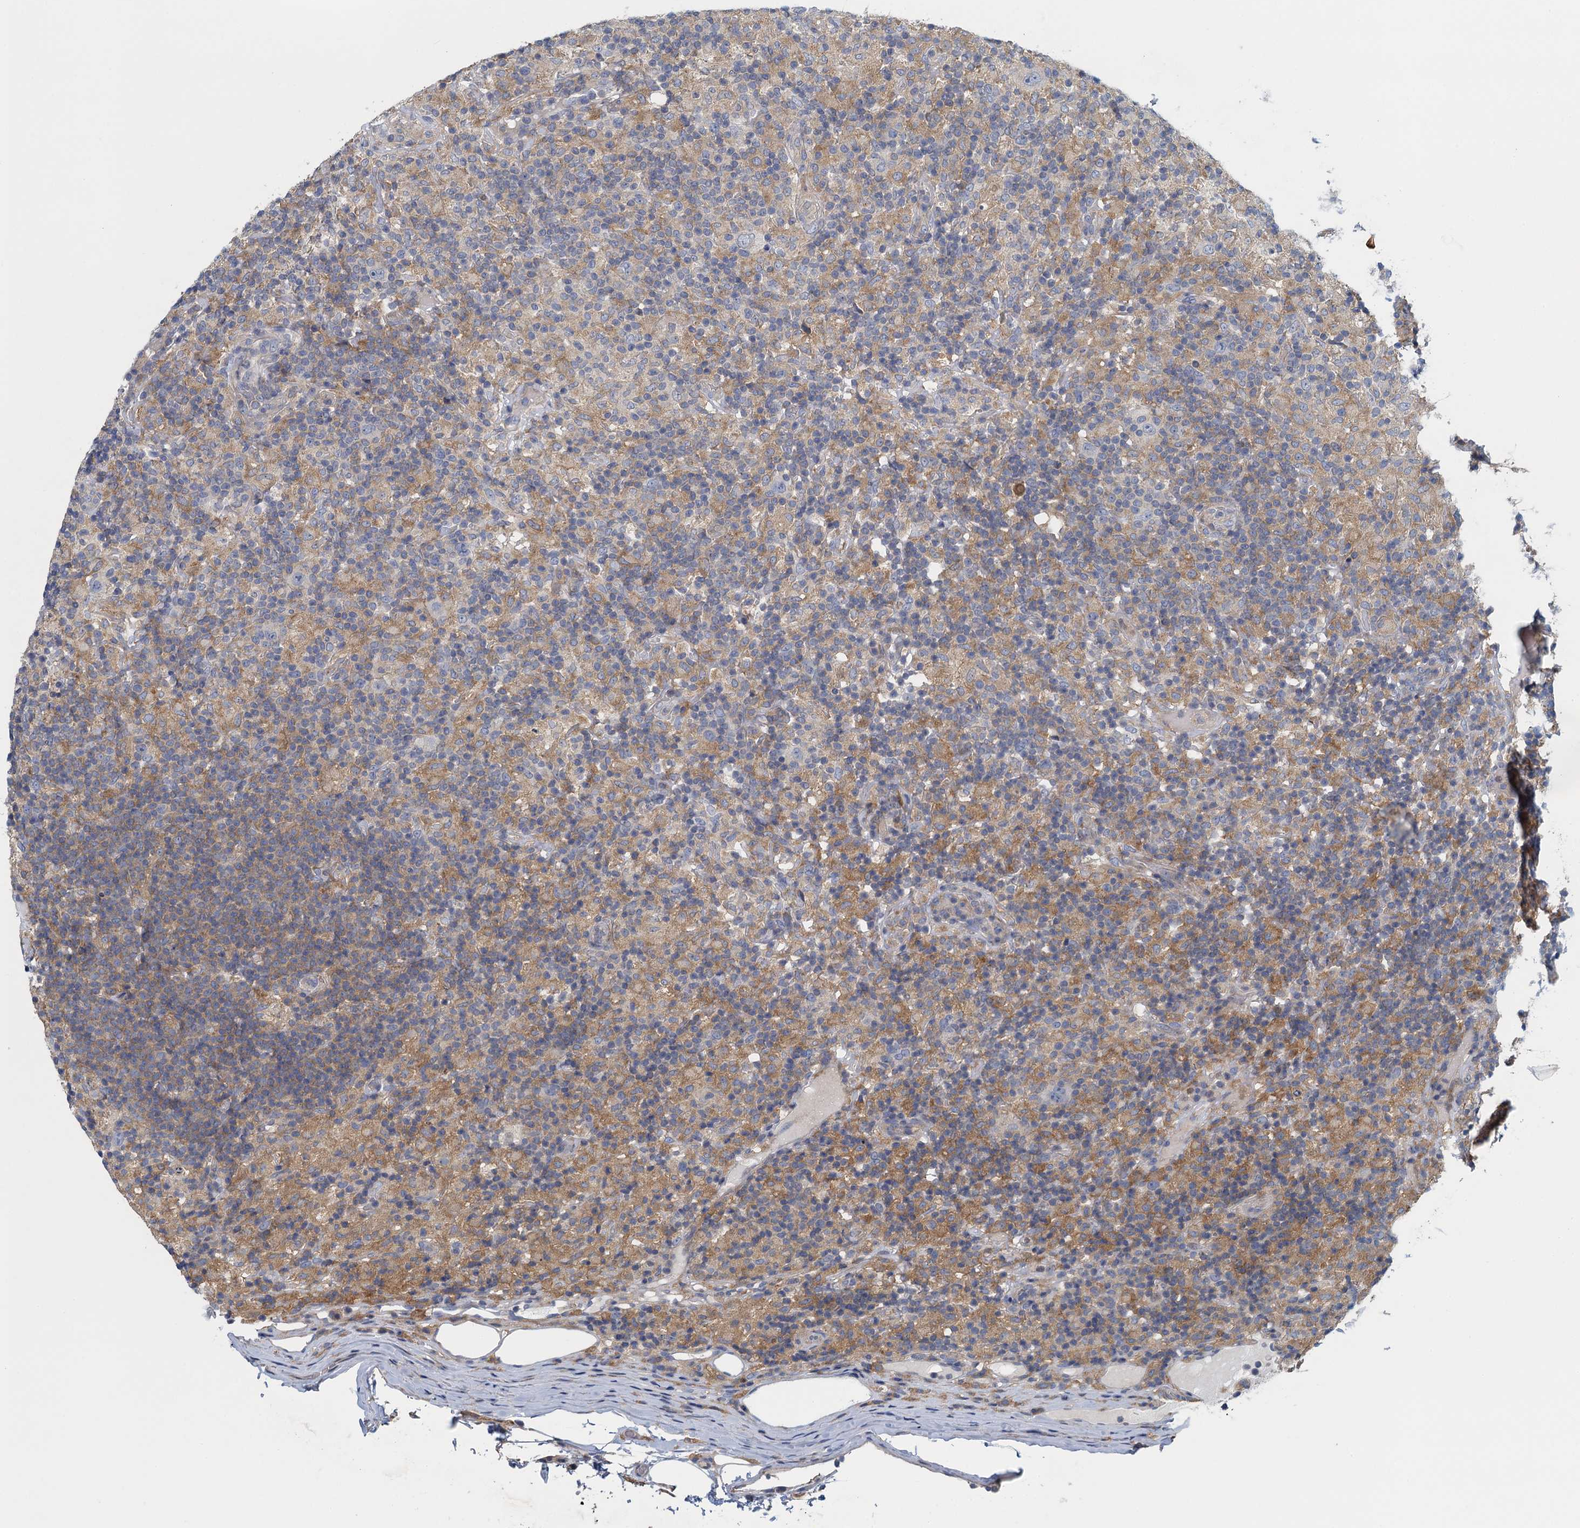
{"staining": {"intensity": "negative", "quantity": "none", "location": "none"}, "tissue": "lymphoma", "cell_type": "Tumor cells", "image_type": "cancer", "snomed": [{"axis": "morphology", "description": "Hodgkin's disease, NOS"}, {"axis": "topography", "description": "Lymph node"}], "caption": "Immunohistochemical staining of human Hodgkin's disease demonstrates no significant expression in tumor cells. (DAB (3,3'-diaminobenzidine) IHC with hematoxylin counter stain).", "gene": "NCKAP1L", "patient": {"sex": "male", "age": 70}}